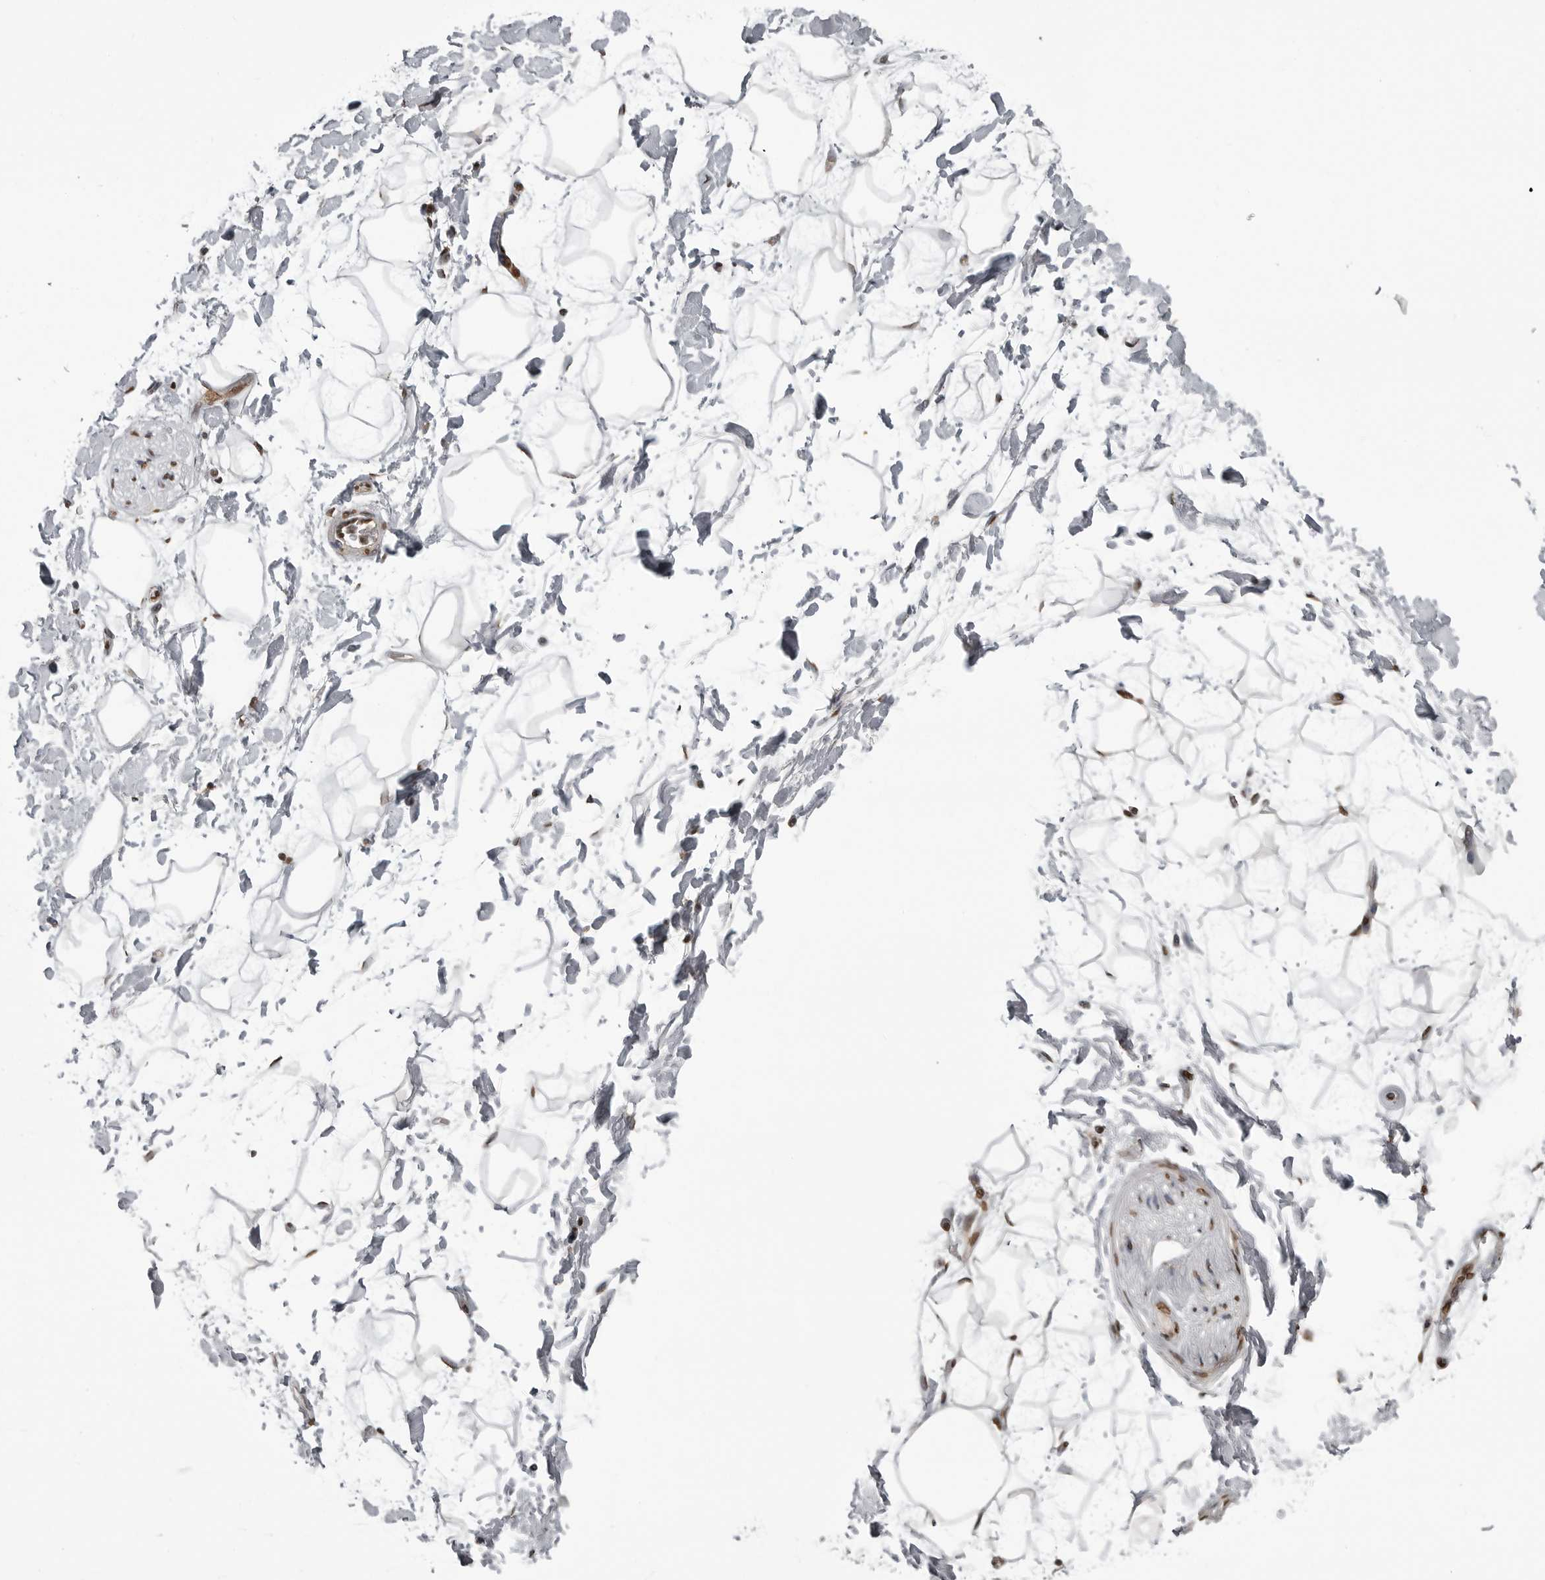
{"staining": {"intensity": "moderate", "quantity": "25%-75%", "location": "nuclear"}, "tissue": "adipose tissue", "cell_type": "Adipocytes", "image_type": "normal", "snomed": [{"axis": "morphology", "description": "Normal tissue, NOS"}, {"axis": "topography", "description": "Soft tissue"}], "caption": "This micrograph demonstrates immunohistochemistry staining of benign human adipose tissue, with medium moderate nuclear expression in about 25%-75% of adipocytes.", "gene": "SMAD2", "patient": {"sex": "male", "age": 72}}